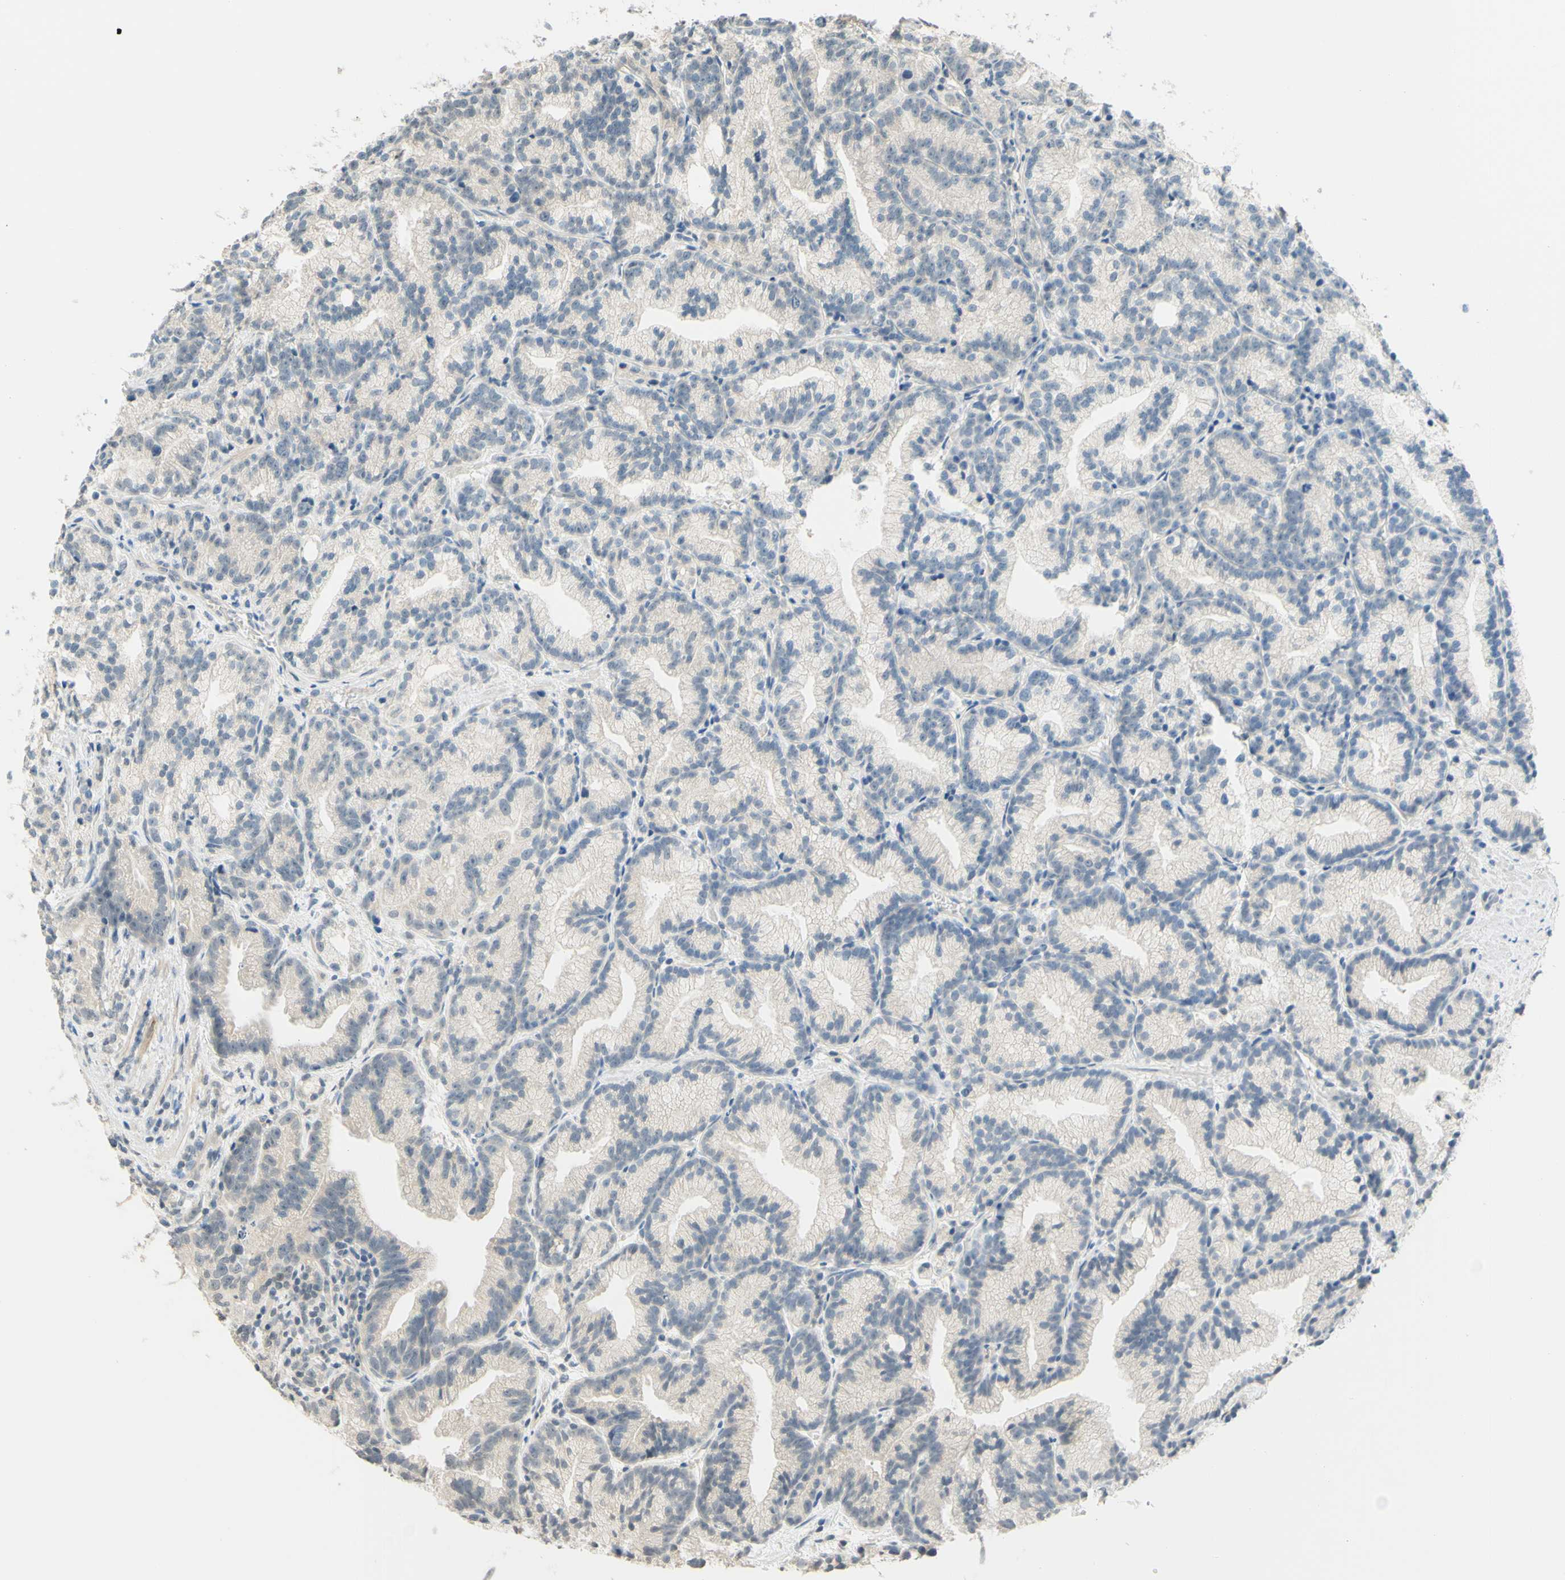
{"staining": {"intensity": "negative", "quantity": "none", "location": "none"}, "tissue": "prostate cancer", "cell_type": "Tumor cells", "image_type": "cancer", "snomed": [{"axis": "morphology", "description": "Adenocarcinoma, Low grade"}, {"axis": "topography", "description": "Prostate"}], "caption": "There is no significant positivity in tumor cells of adenocarcinoma (low-grade) (prostate).", "gene": "MAG", "patient": {"sex": "male", "age": 89}}